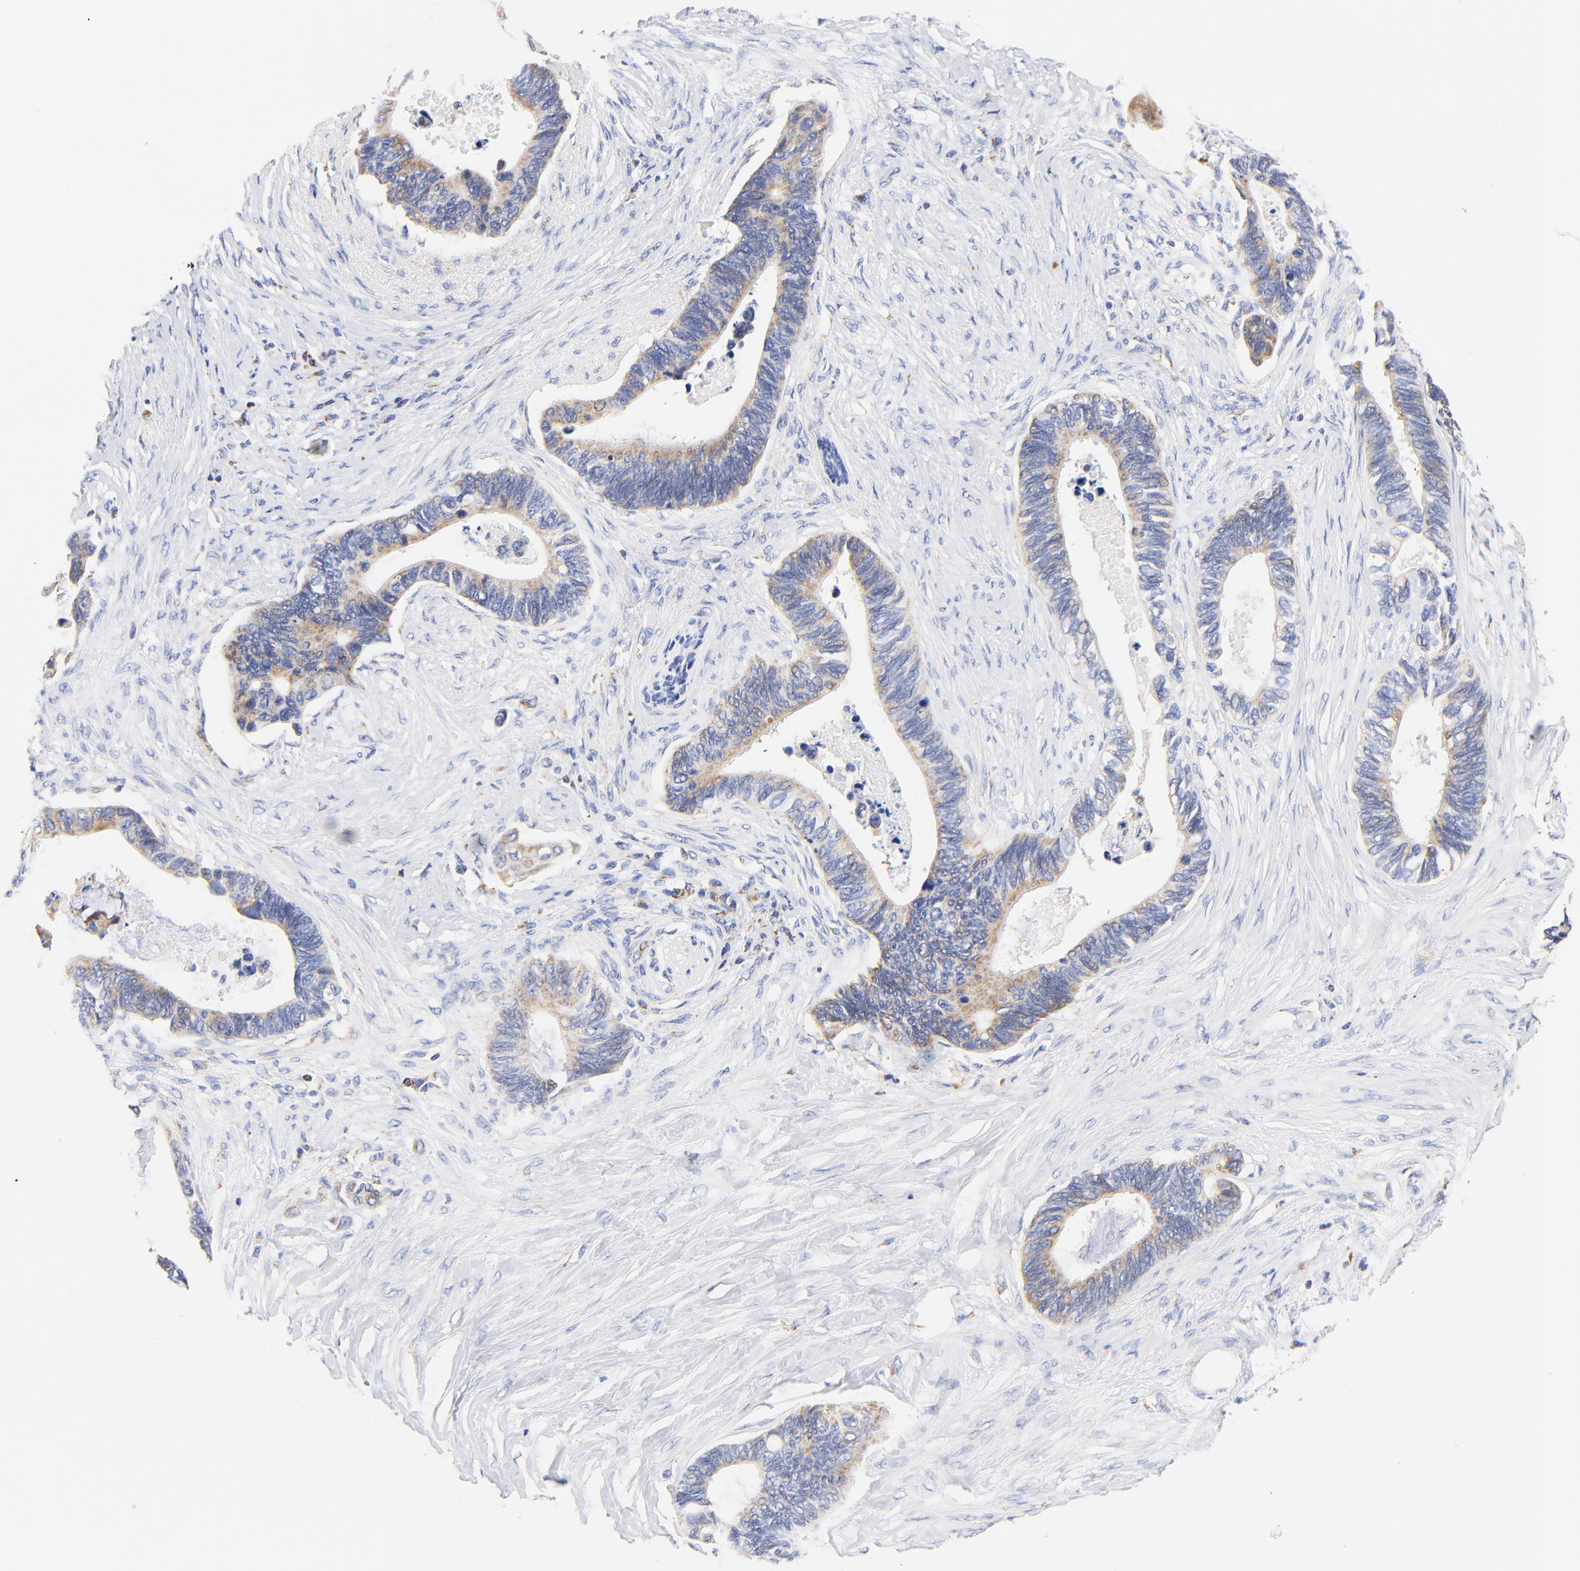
{"staining": {"intensity": "moderate", "quantity": ">75%", "location": "cytoplasmic/membranous"}, "tissue": "pancreatic cancer", "cell_type": "Tumor cells", "image_type": "cancer", "snomed": [{"axis": "morphology", "description": "Adenocarcinoma, NOS"}, {"axis": "topography", "description": "Pancreas"}], "caption": "Human pancreatic adenocarcinoma stained with a protein marker demonstrates moderate staining in tumor cells.", "gene": "ATP5F1D", "patient": {"sex": "female", "age": 70}}